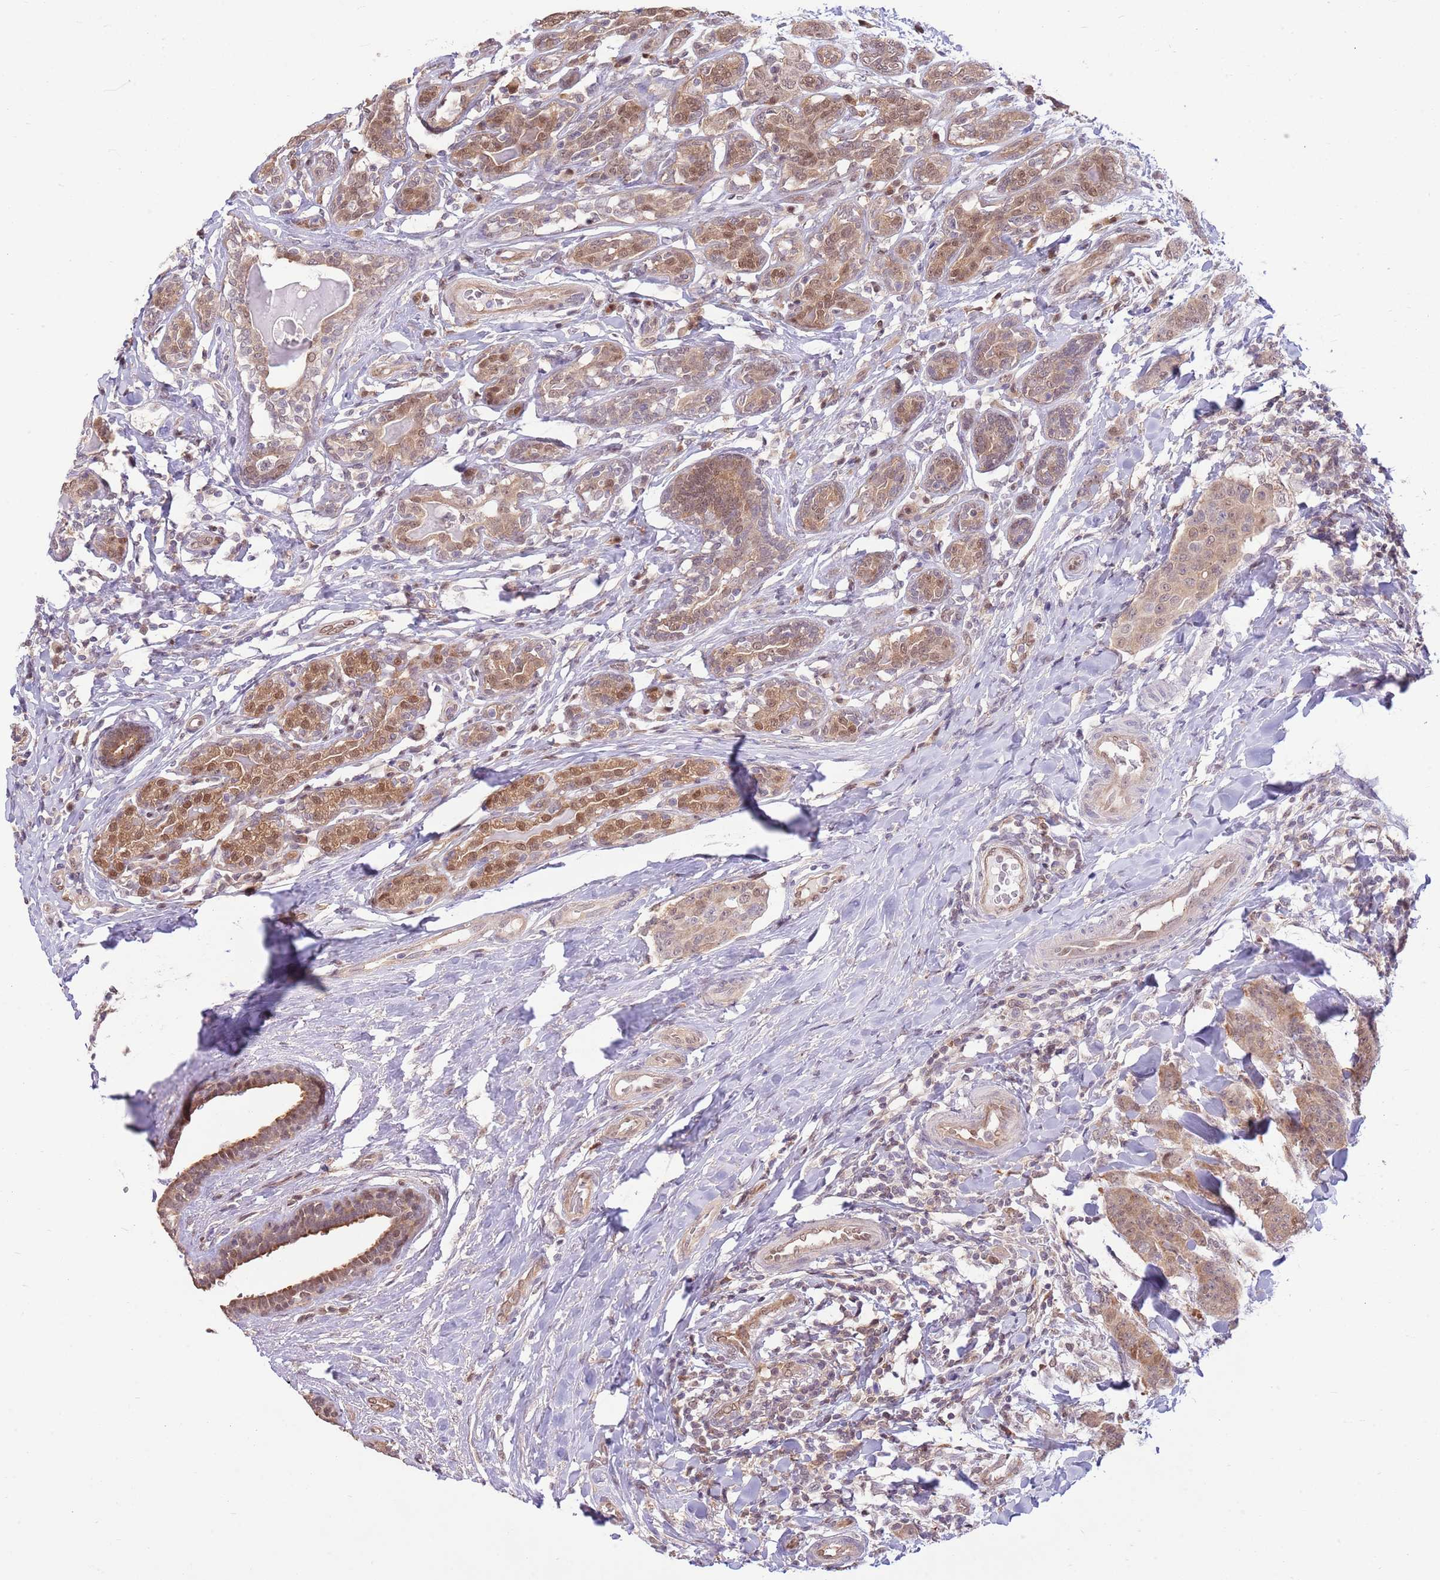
{"staining": {"intensity": "moderate", "quantity": "25%-75%", "location": "cytoplasmic/membranous,nuclear"}, "tissue": "breast cancer", "cell_type": "Tumor cells", "image_type": "cancer", "snomed": [{"axis": "morphology", "description": "Duct carcinoma"}, {"axis": "topography", "description": "Breast"}], "caption": "Brown immunohistochemical staining in human breast invasive ductal carcinoma displays moderate cytoplasmic/membranous and nuclear expression in about 25%-75% of tumor cells.", "gene": "NSFL1C", "patient": {"sex": "female", "age": 40}}